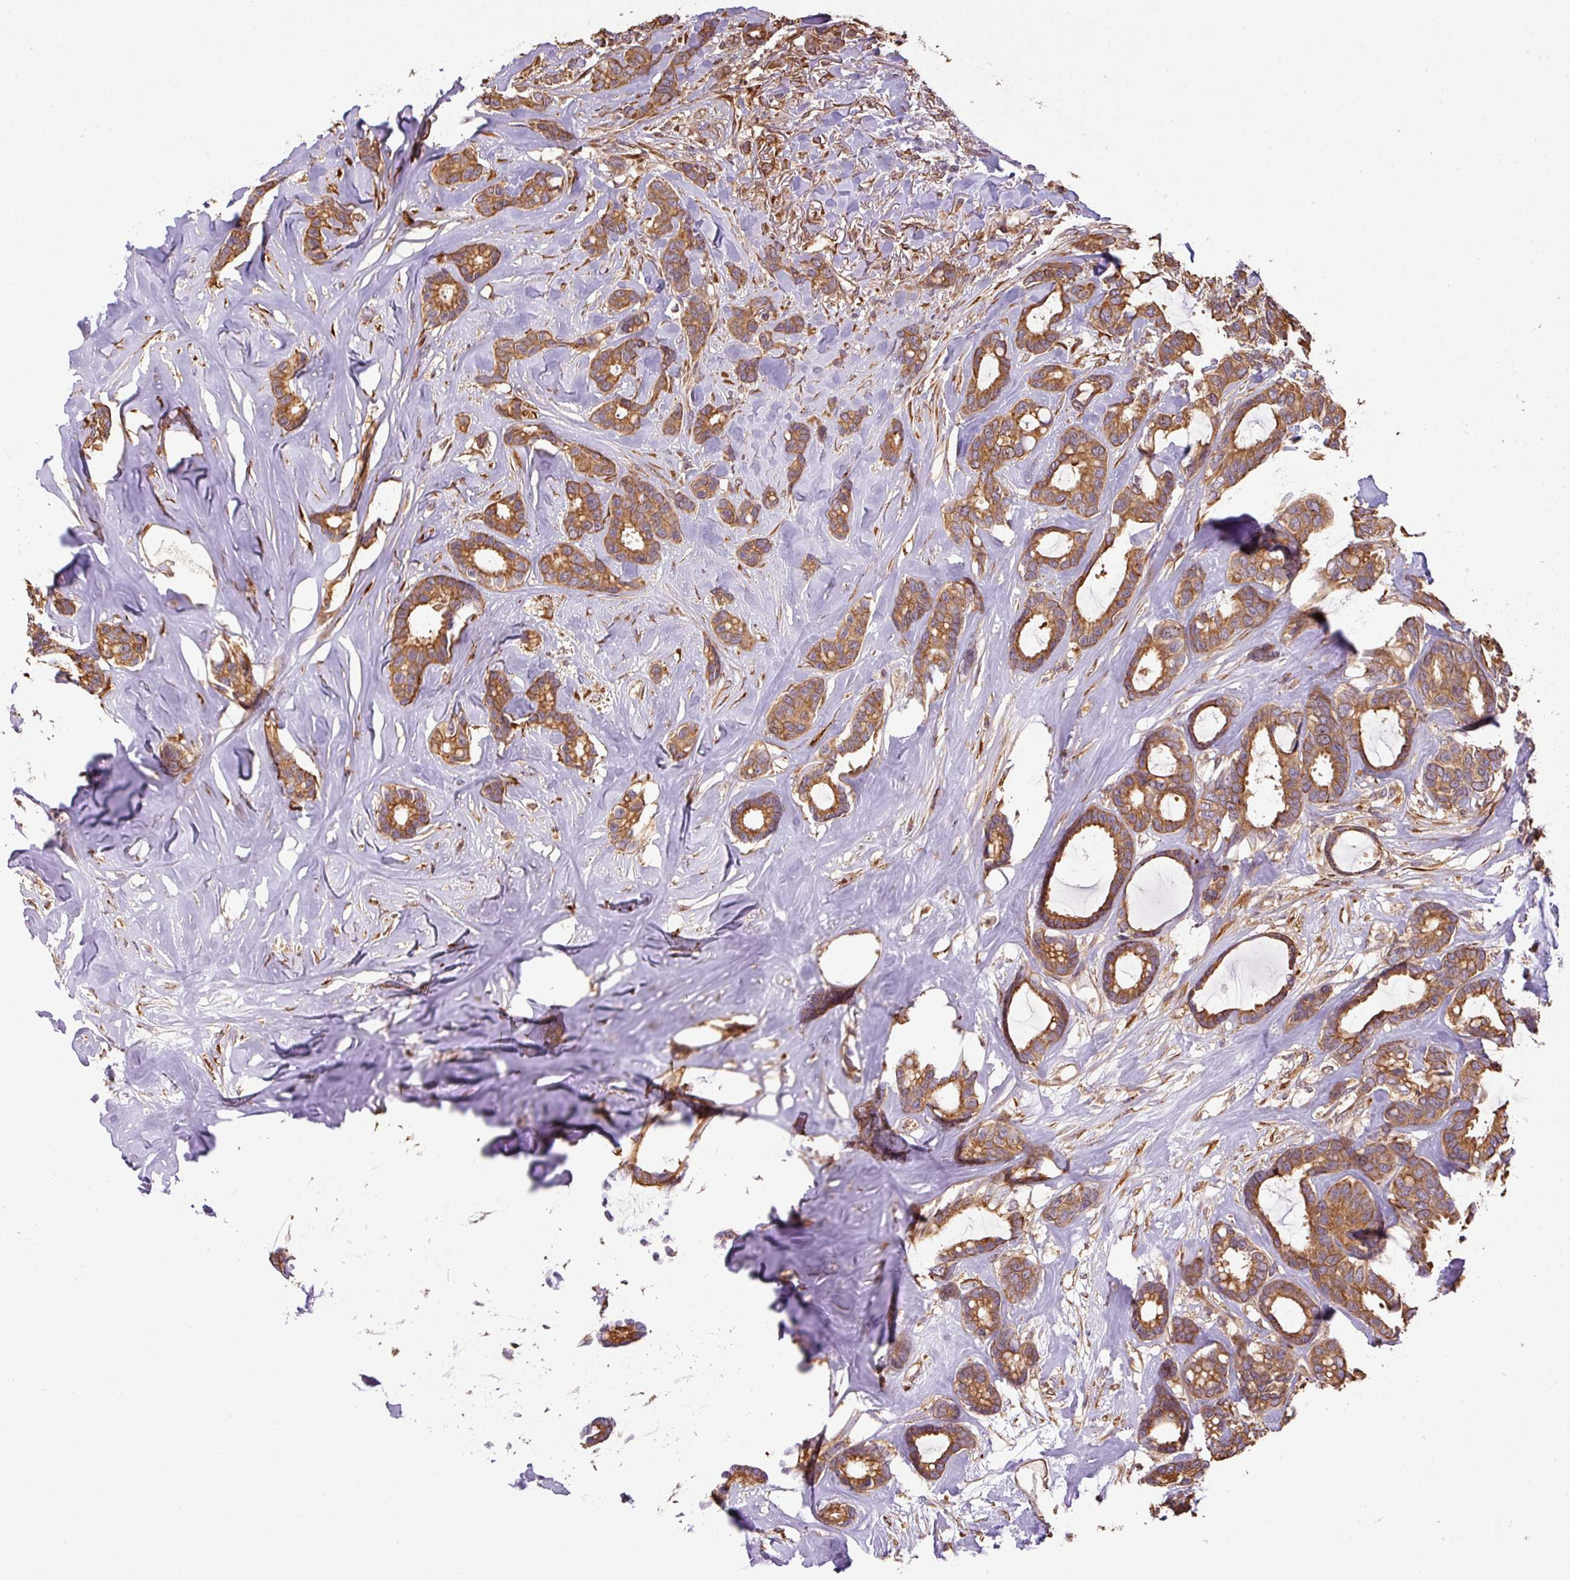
{"staining": {"intensity": "moderate", "quantity": ">75%", "location": "cytoplasmic/membranous"}, "tissue": "breast cancer", "cell_type": "Tumor cells", "image_type": "cancer", "snomed": [{"axis": "morphology", "description": "Duct carcinoma"}, {"axis": "topography", "description": "Breast"}], "caption": "Immunohistochemical staining of breast cancer (infiltrating ductal carcinoma) reveals medium levels of moderate cytoplasmic/membranous protein positivity in about >75% of tumor cells.", "gene": "VENTX", "patient": {"sex": "female", "age": 87}}